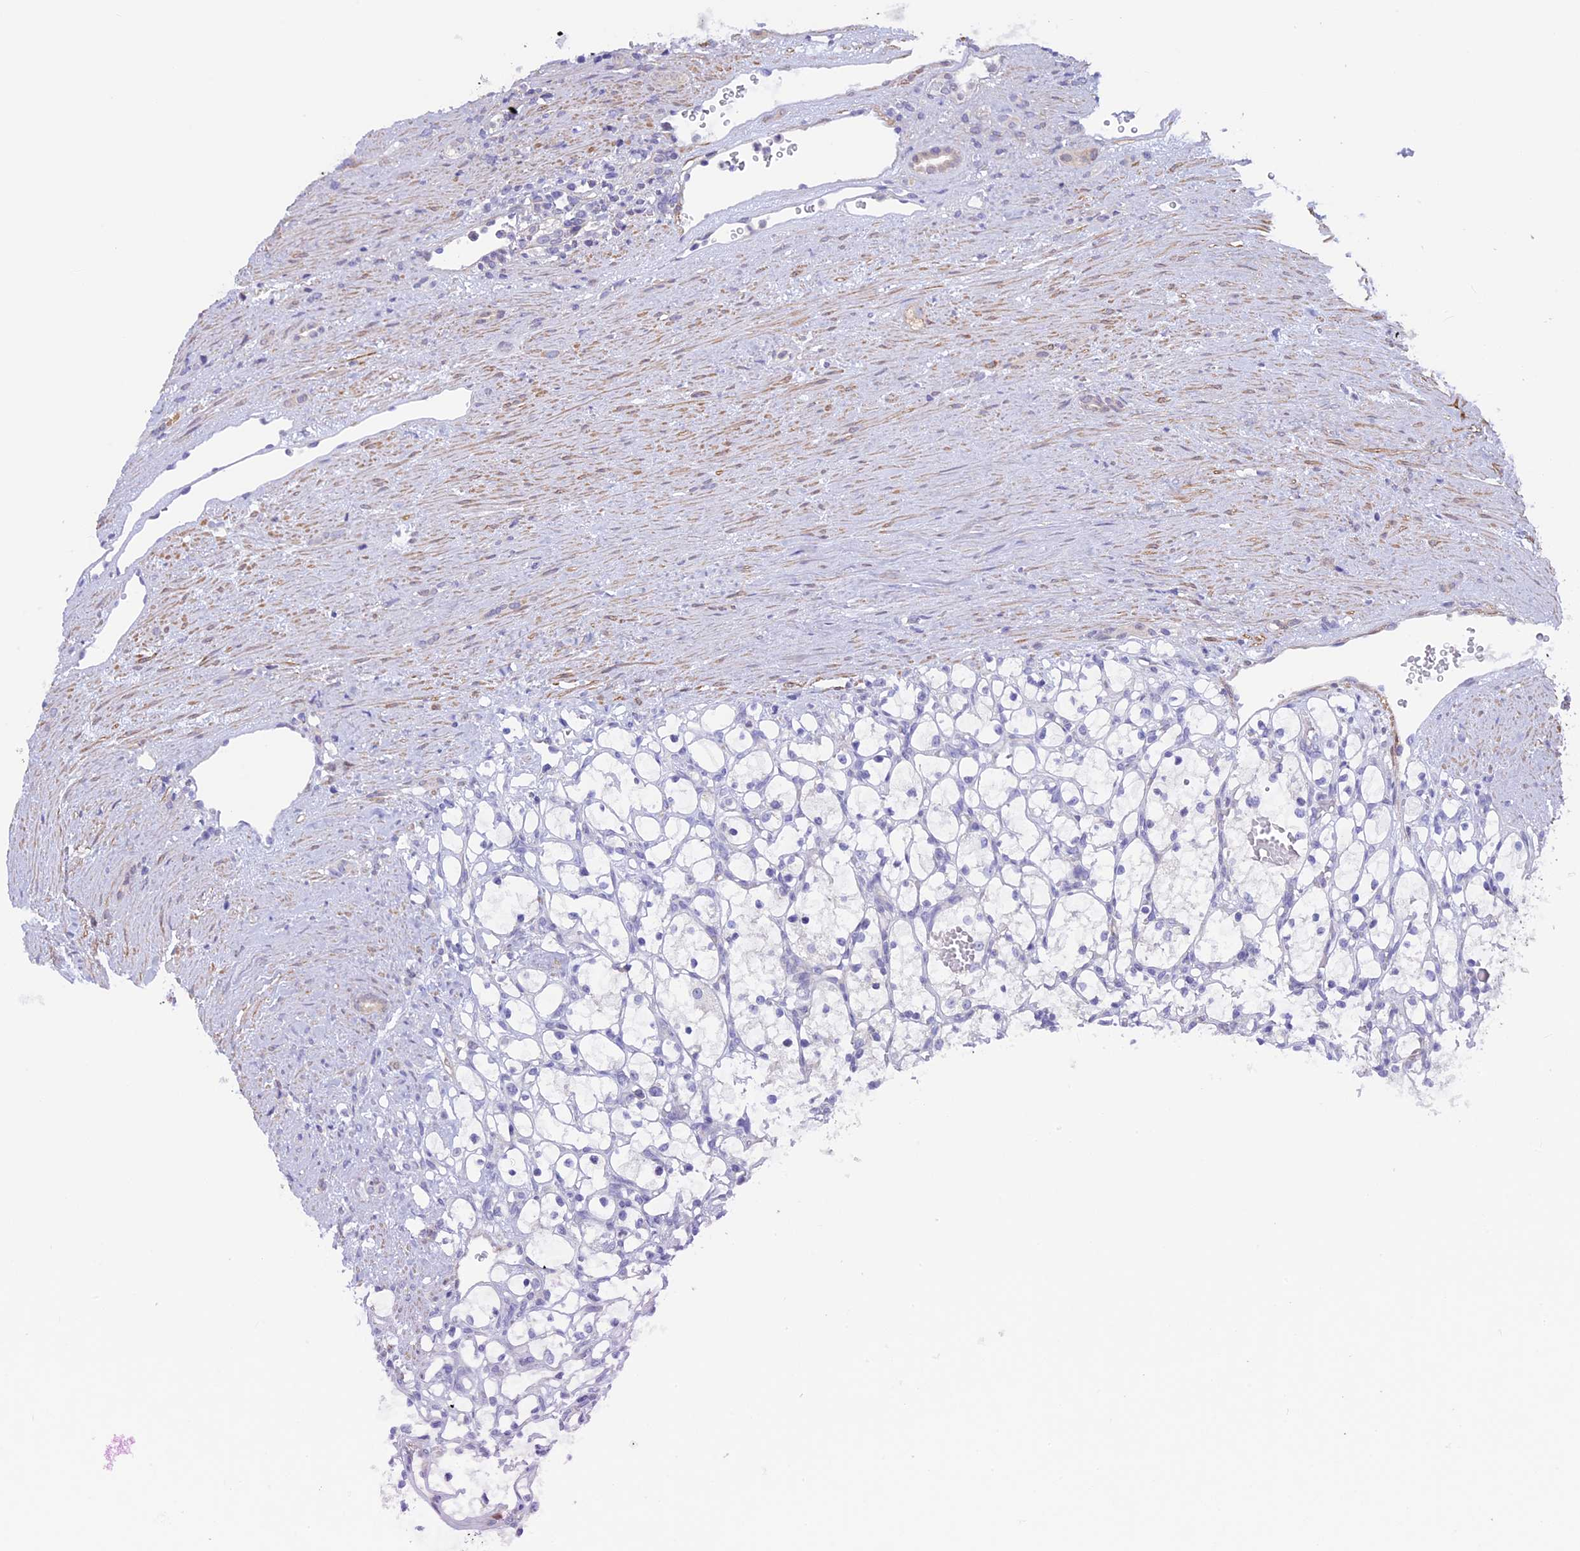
{"staining": {"intensity": "negative", "quantity": "none", "location": "none"}, "tissue": "renal cancer", "cell_type": "Tumor cells", "image_type": "cancer", "snomed": [{"axis": "morphology", "description": "Adenocarcinoma, NOS"}, {"axis": "topography", "description": "Kidney"}], "caption": "A micrograph of renal adenocarcinoma stained for a protein exhibits no brown staining in tumor cells.", "gene": "IGSF6", "patient": {"sex": "female", "age": 69}}